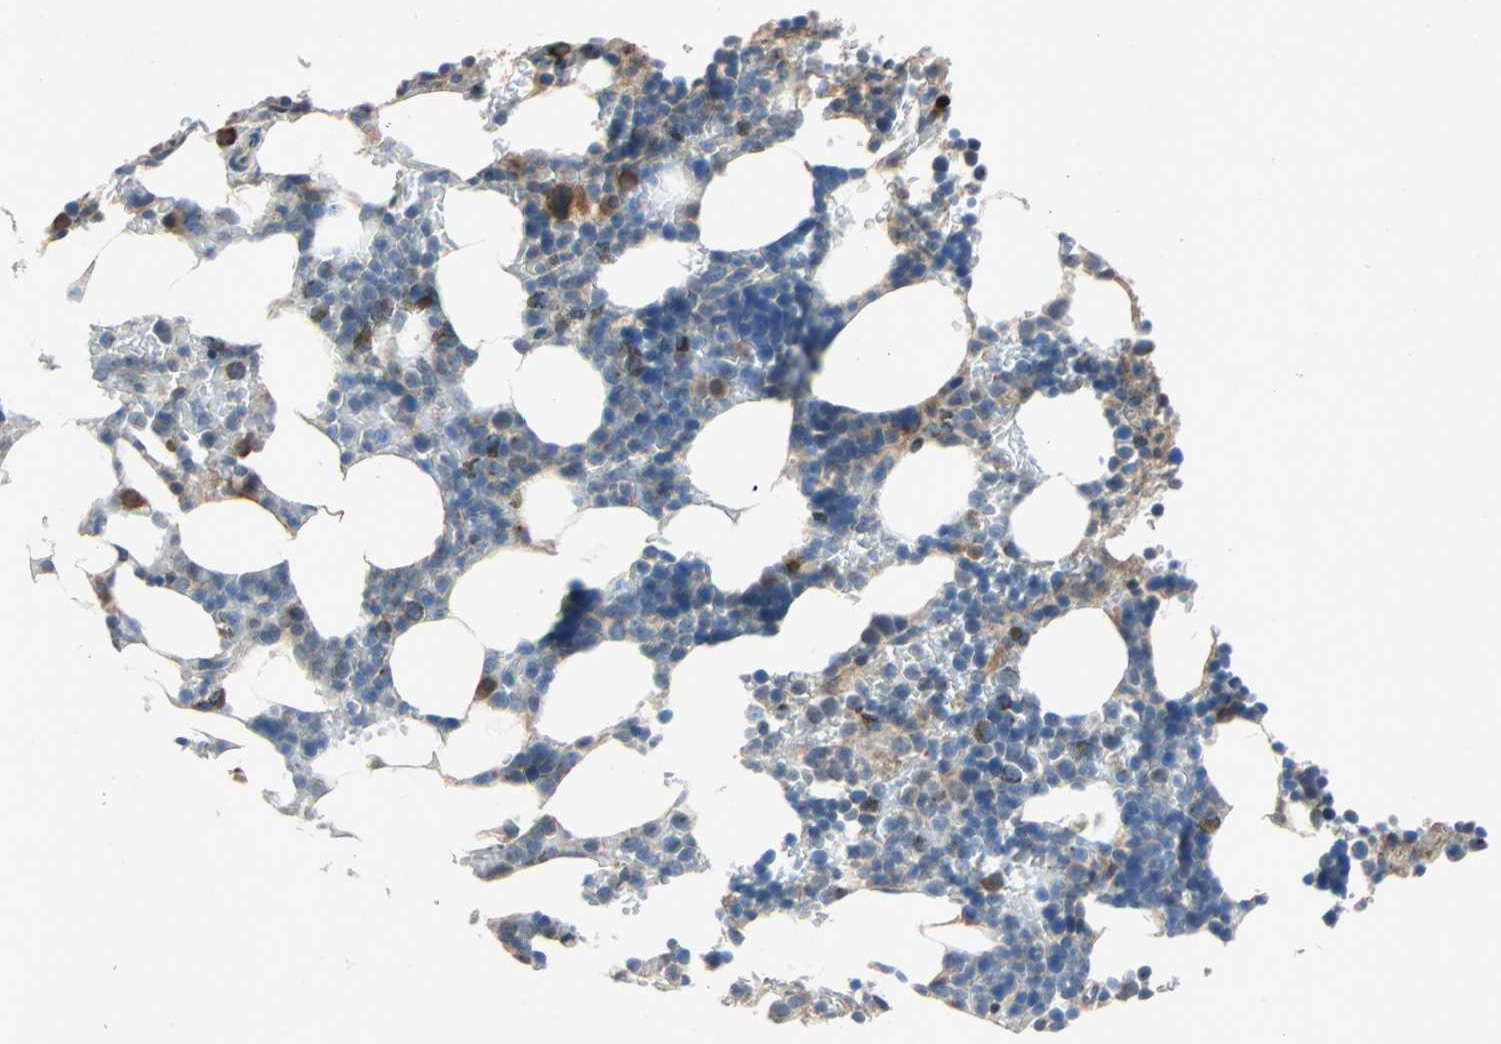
{"staining": {"intensity": "moderate", "quantity": "25%-75%", "location": "cytoplasmic/membranous"}, "tissue": "bone marrow", "cell_type": "Hematopoietic cells", "image_type": "normal", "snomed": [{"axis": "morphology", "description": "Normal tissue, NOS"}, {"axis": "topography", "description": "Bone marrow"}], "caption": "Immunohistochemistry (IHC) (DAB (3,3'-diaminobenzidine)) staining of unremarkable human bone marrow displays moderate cytoplasmic/membranous protein positivity in approximately 25%-75% of hematopoietic cells.", "gene": "XYLT1", "patient": {"sex": "female", "age": 73}}